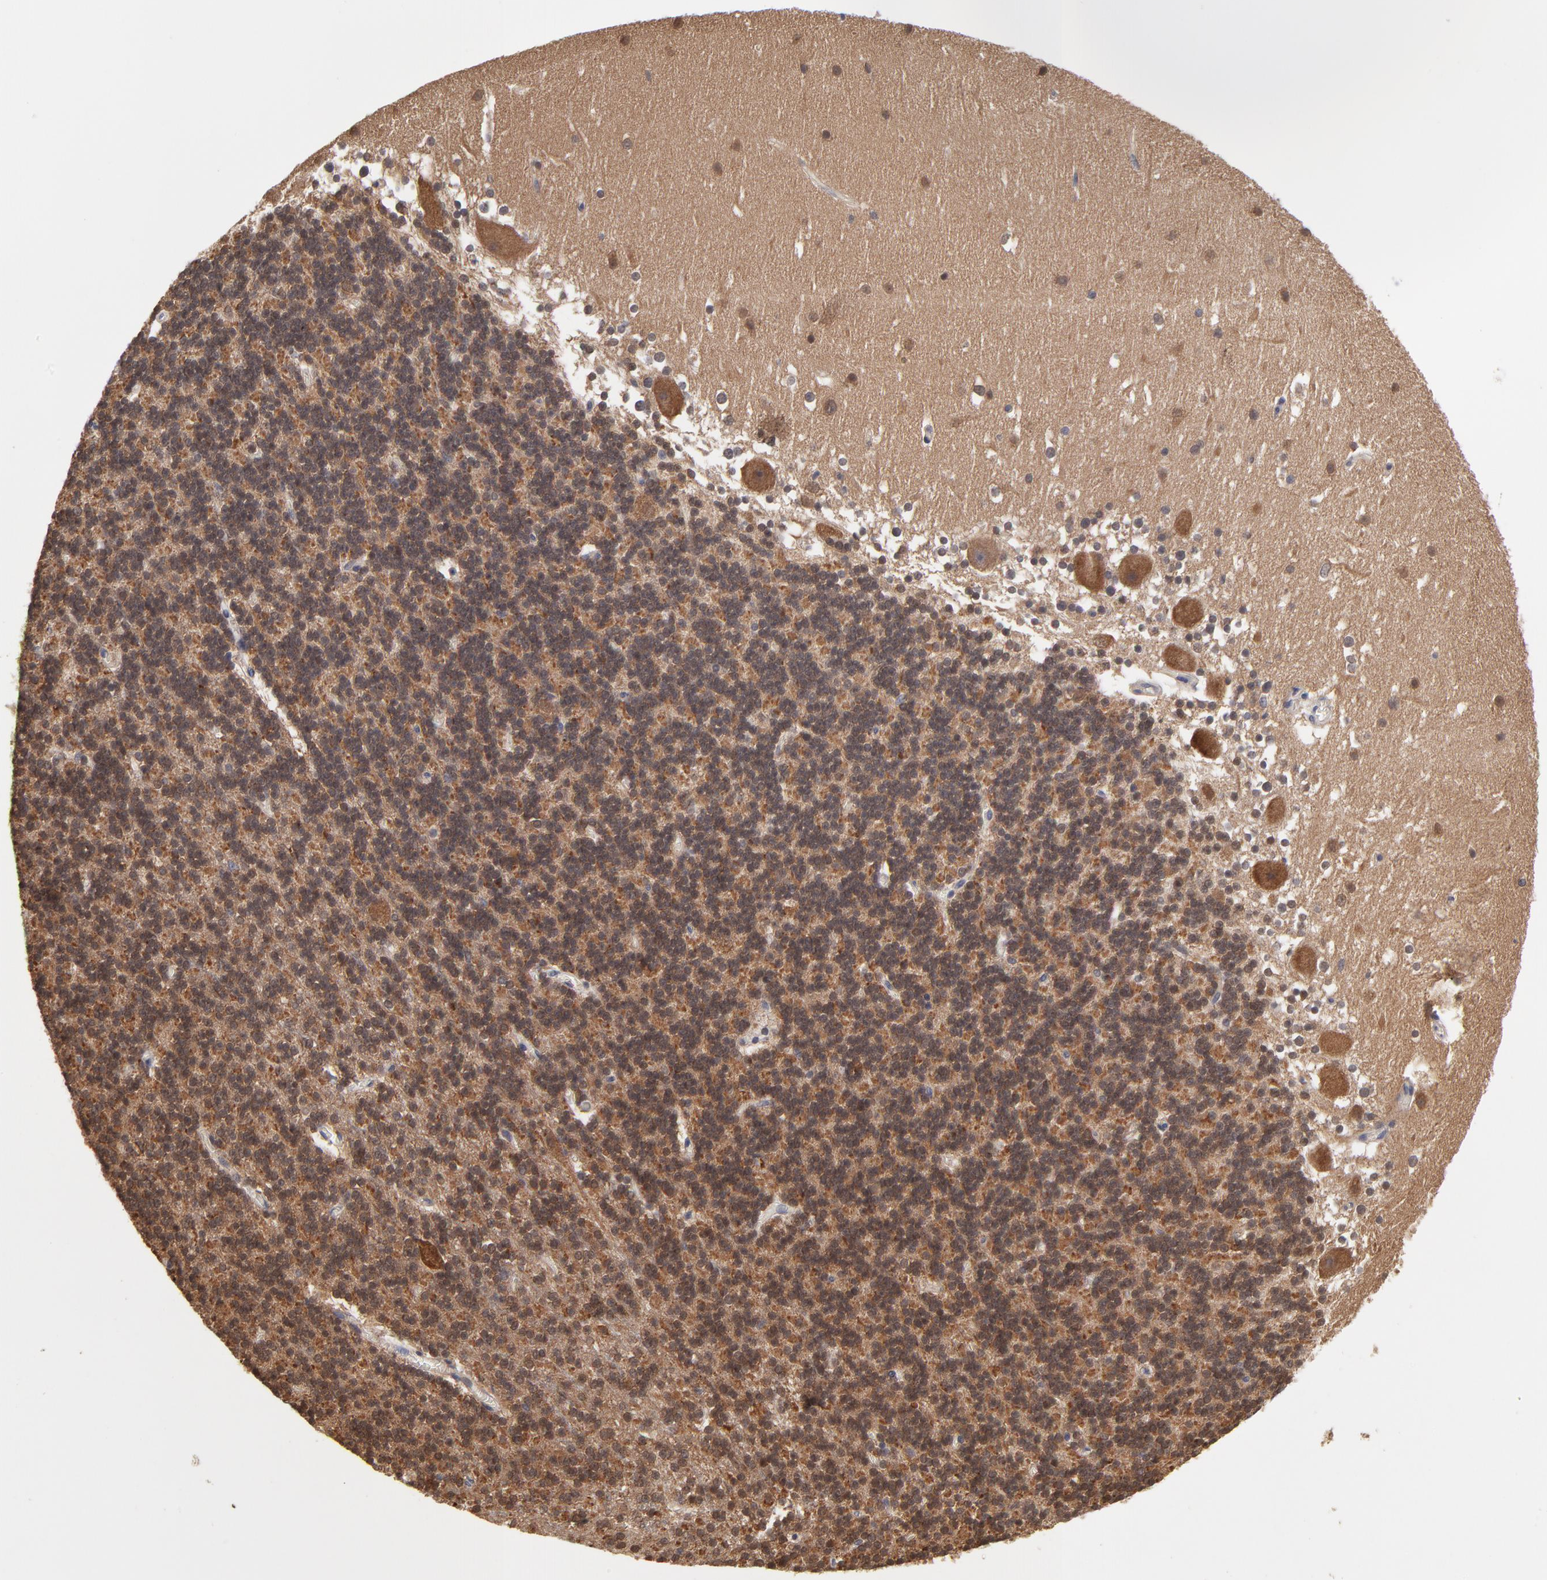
{"staining": {"intensity": "negative", "quantity": "none", "location": "none"}, "tissue": "cerebellum", "cell_type": "Cells in granular layer", "image_type": "normal", "snomed": [{"axis": "morphology", "description": "Normal tissue, NOS"}, {"axis": "topography", "description": "Cerebellum"}], "caption": "IHC image of benign cerebellum stained for a protein (brown), which exhibits no positivity in cells in granular layer. (DAB (3,3'-diaminobenzidine) immunohistochemistry, high magnification).", "gene": "PCMT1", "patient": {"sex": "female", "age": 19}}